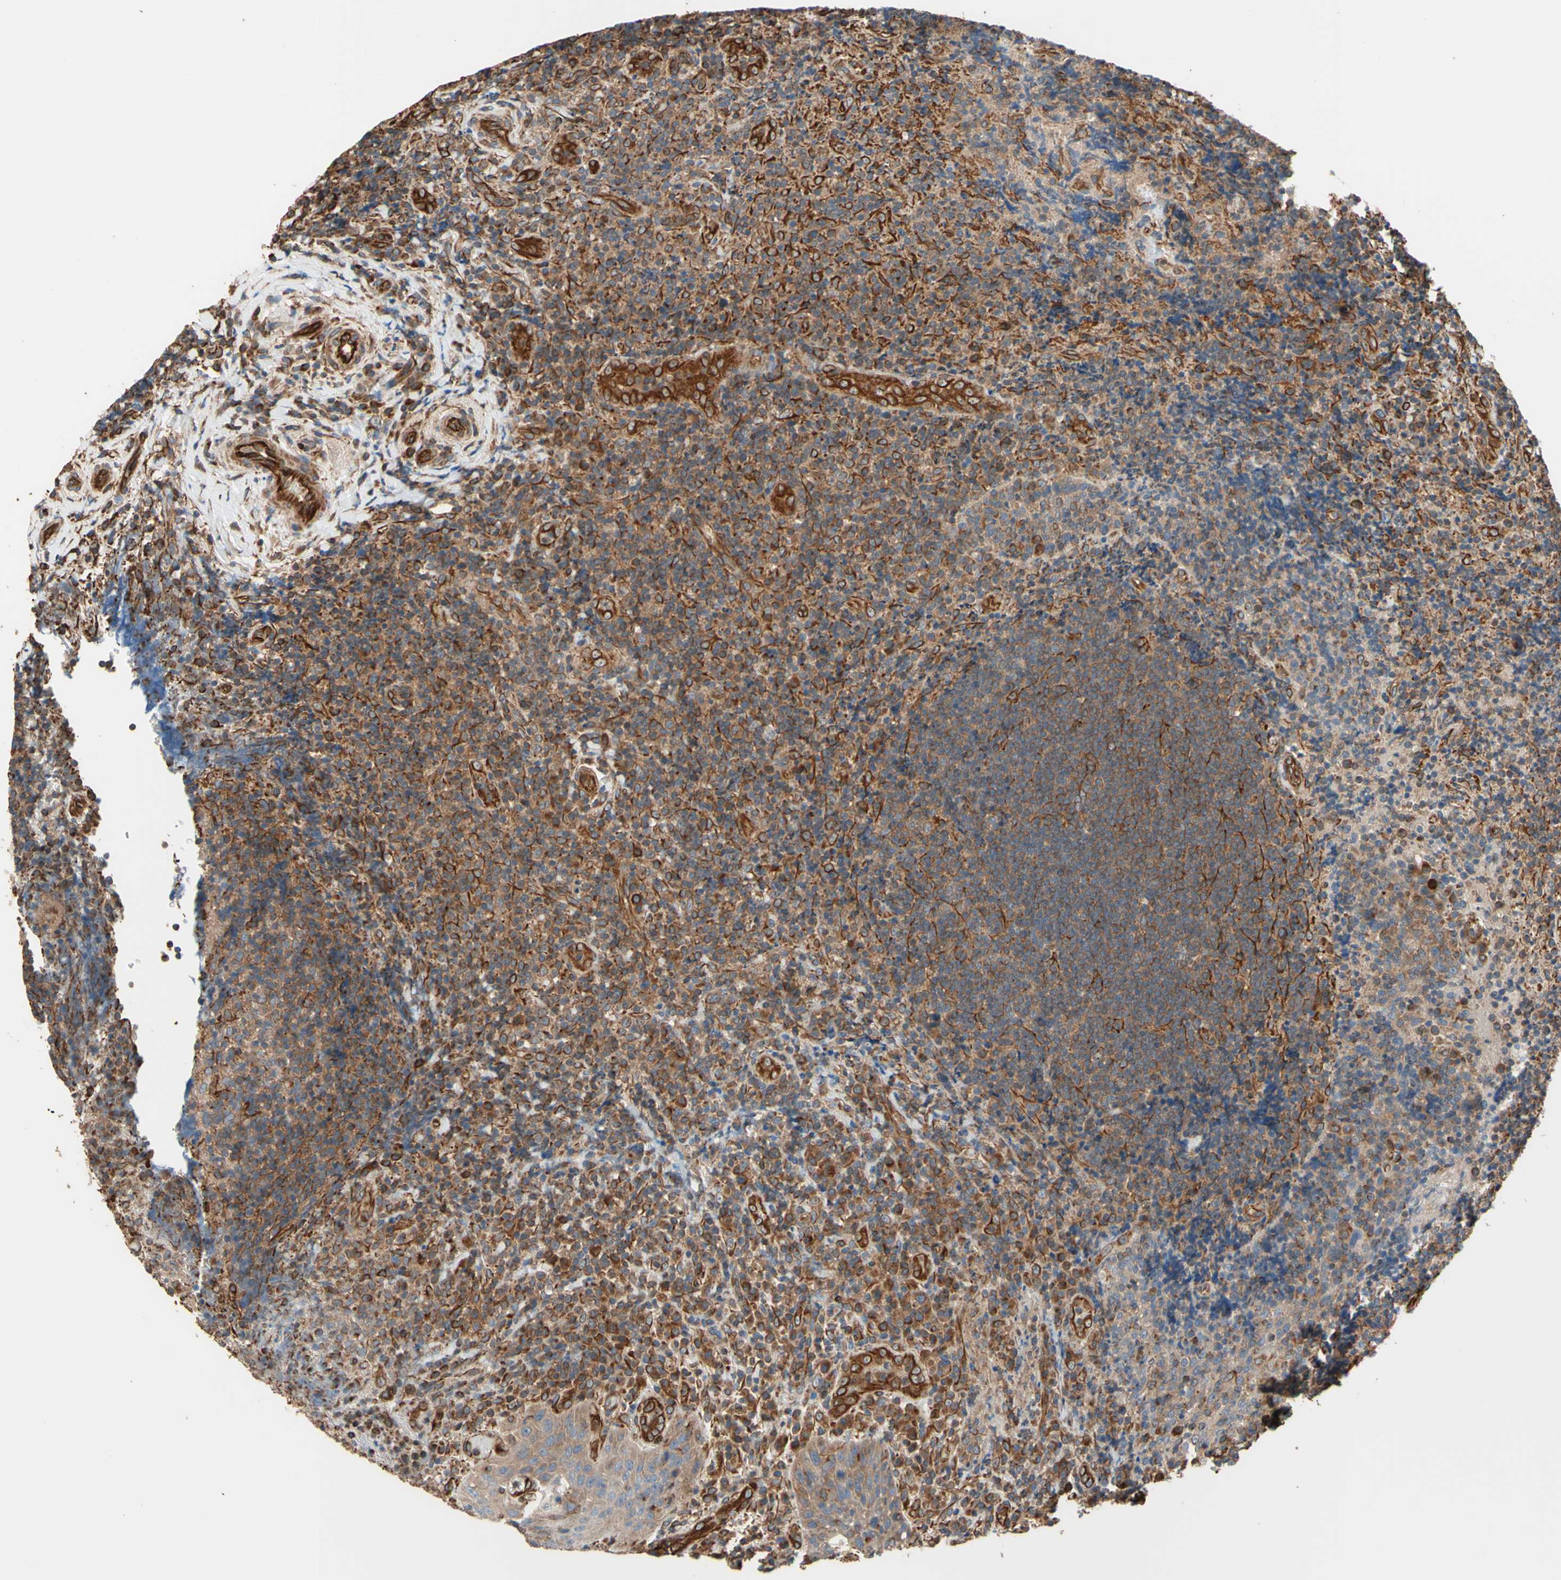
{"staining": {"intensity": "moderate", "quantity": ">75%", "location": "cytoplasmic/membranous"}, "tissue": "lymphoma", "cell_type": "Tumor cells", "image_type": "cancer", "snomed": [{"axis": "morphology", "description": "Malignant lymphoma, non-Hodgkin's type, High grade"}, {"axis": "topography", "description": "Tonsil"}], "caption": "Protein staining shows moderate cytoplasmic/membranous expression in about >75% of tumor cells in lymphoma. The staining was performed using DAB, with brown indicating positive protein expression. Nuclei are stained blue with hematoxylin.", "gene": "TRAF2", "patient": {"sex": "female", "age": 36}}